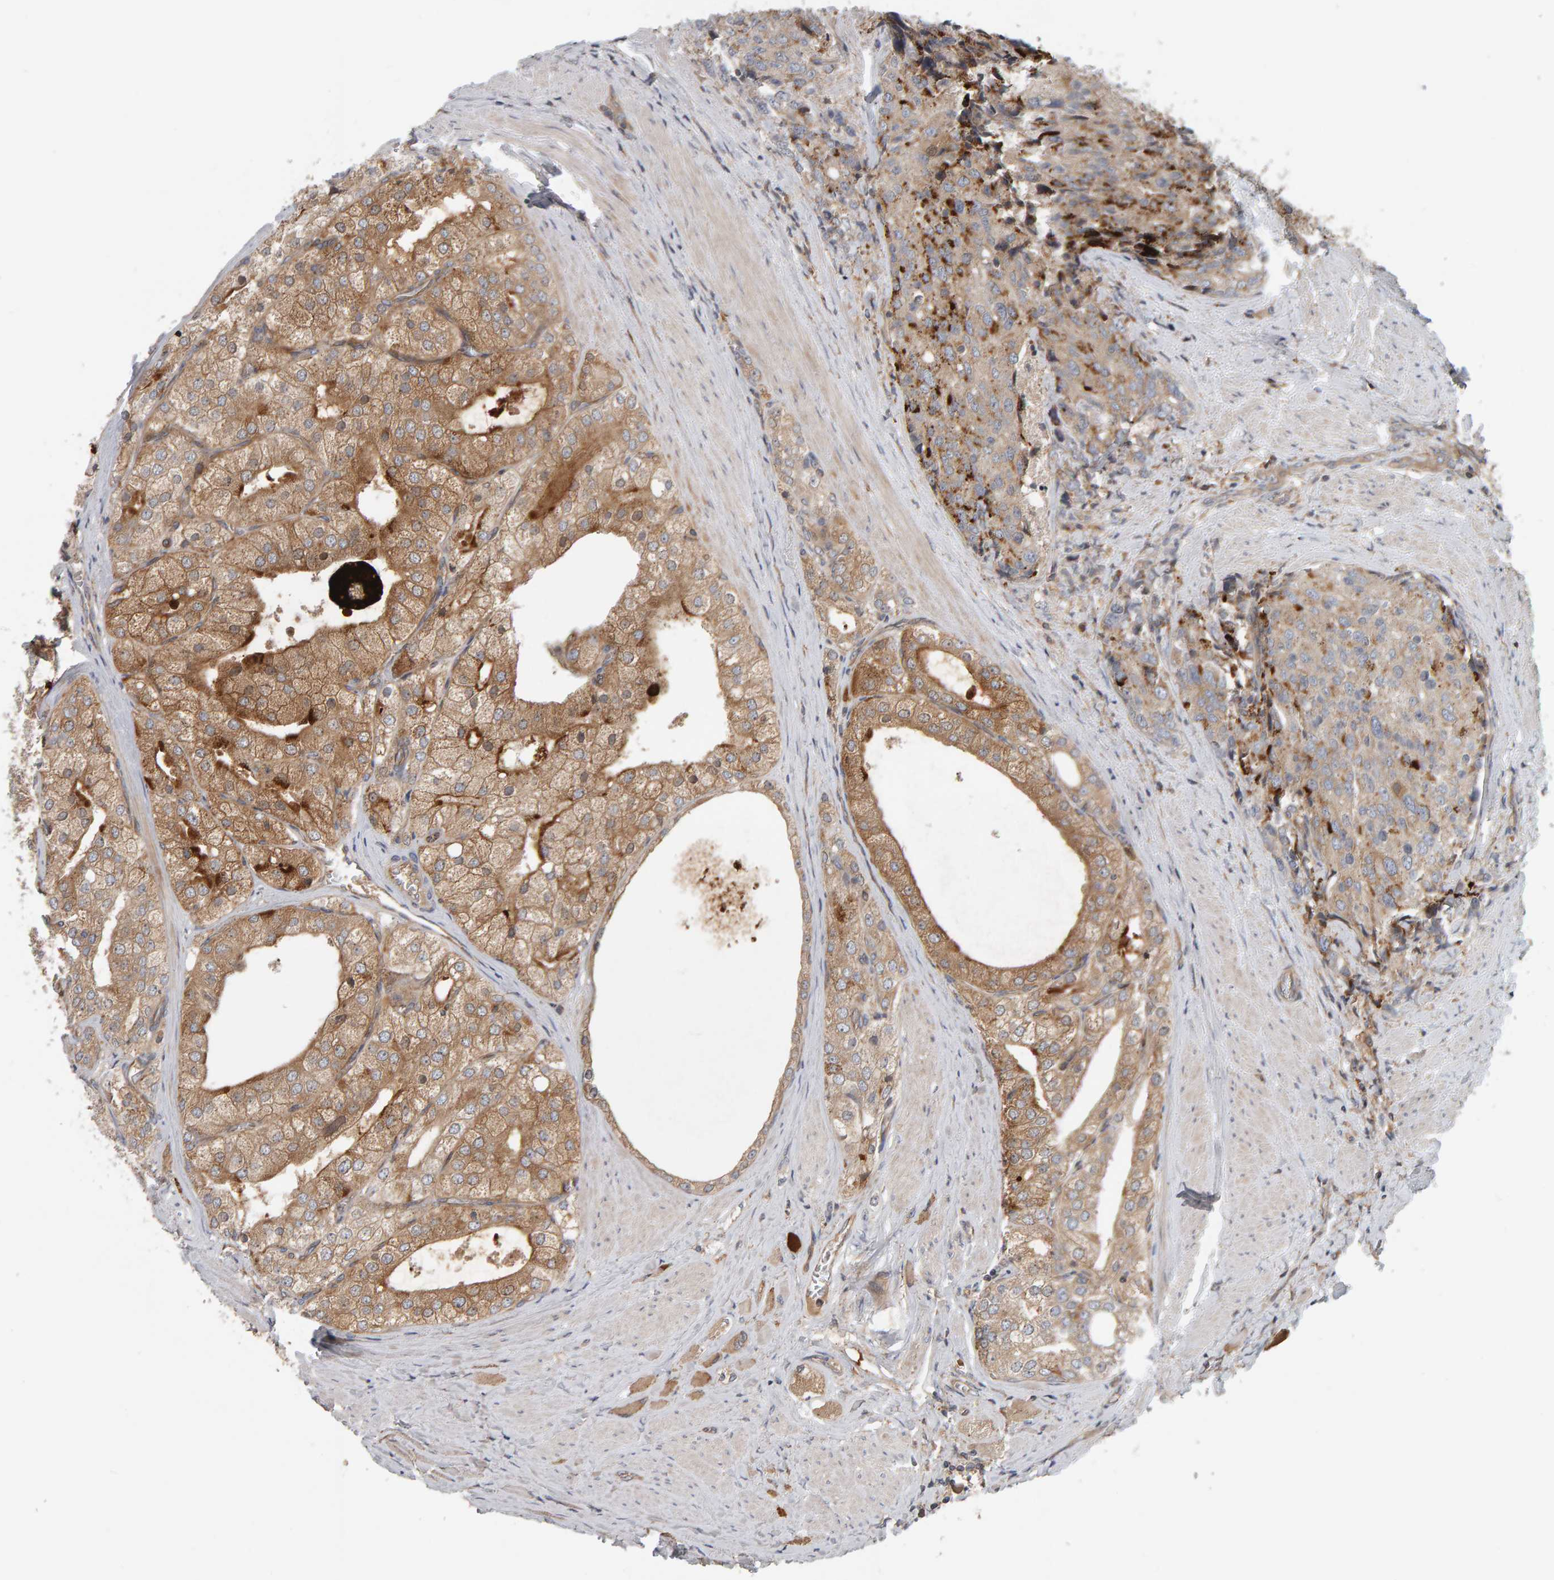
{"staining": {"intensity": "strong", "quantity": ">75%", "location": "cytoplasmic/membranous"}, "tissue": "prostate cancer", "cell_type": "Tumor cells", "image_type": "cancer", "snomed": [{"axis": "morphology", "description": "Adenocarcinoma, High grade"}, {"axis": "topography", "description": "Prostate"}], "caption": "IHC (DAB) staining of human prostate cancer (adenocarcinoma (high-grade)) reveals strong cytoplasmic/membranous protein expression in about >75% of tumor cells.", "gene": "C9orf72", "patient": {"sex": "male", "age": 50}}